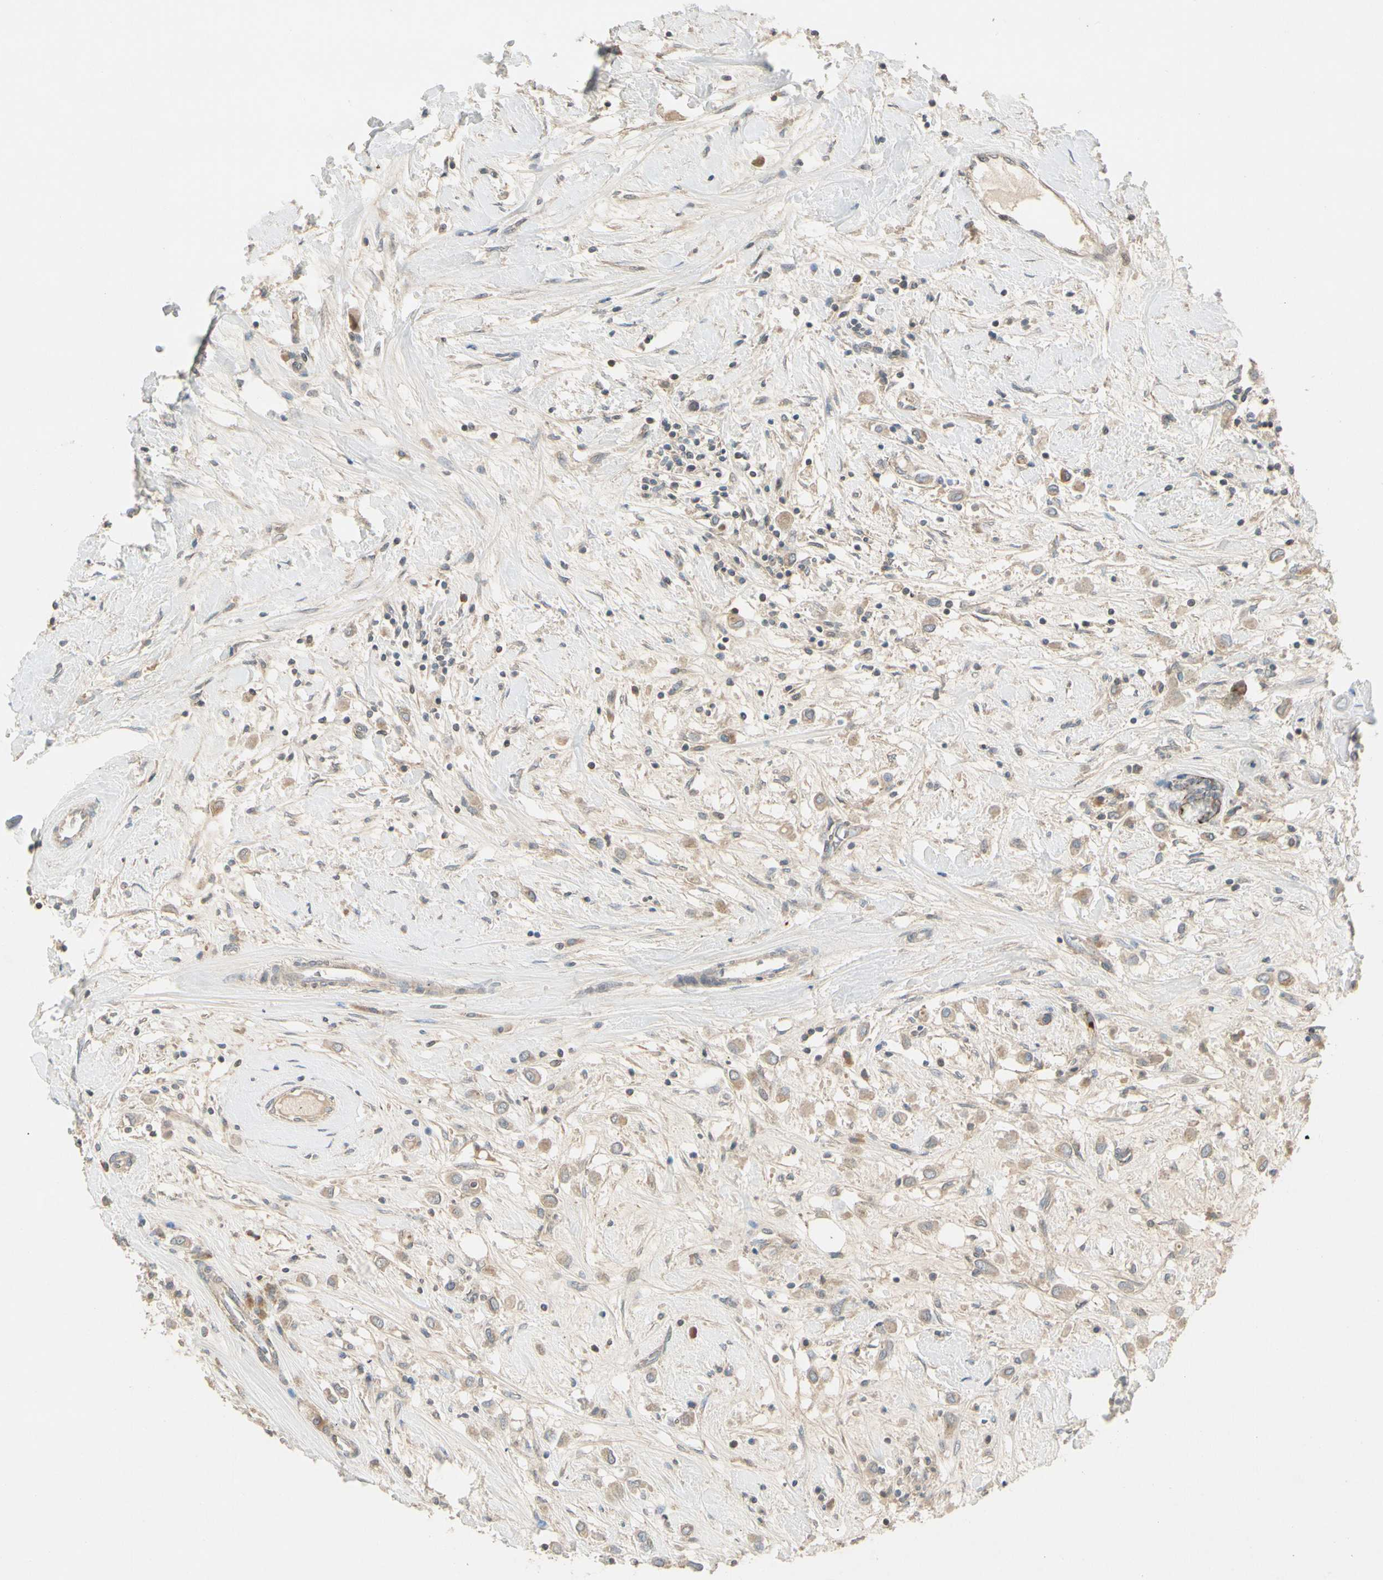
{"staining": {"intensity": "weak", "quantity": ">75%", "location": "cytoplasmic/membranous"}, "tissue": "breast cancer", "cell_type": "Tumor cells", "image_type": "cancer", "snomed": [{"axis": "morphology", "description": "Duct carcinoma"}, {"axis": "topography", "description": "Breast"}], "caption": "Breast intraductal carcinoma stained for a protein (brown) exhibits weak cytoplasmic/membranous positive staining in about >75% of tumor cells.", "gene": "PPP3CB", "patient": {"sex": "female", "age": 61}}